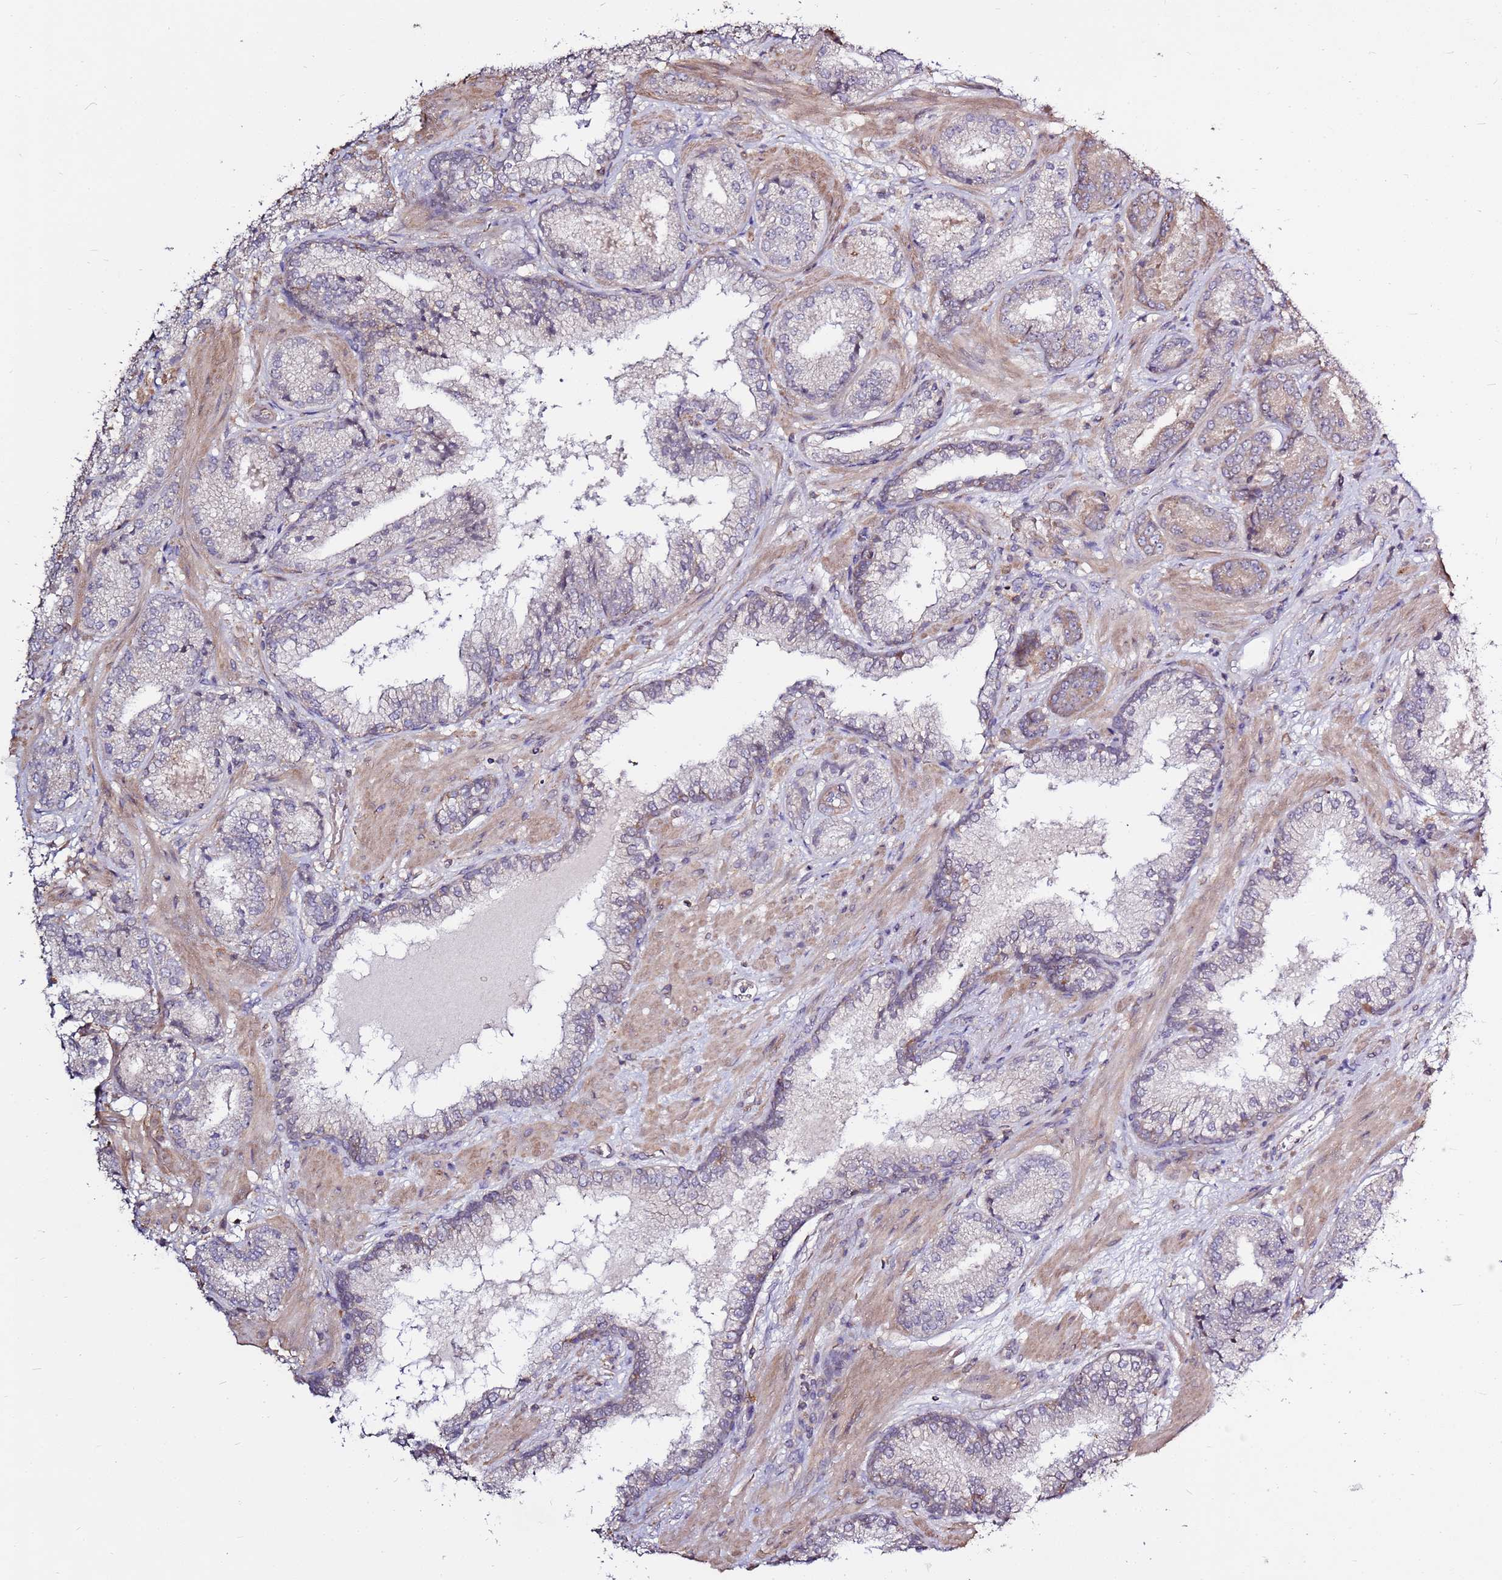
{"staining": {"intensity": "negative", "quantity": "none", "location": "none"}, "tissue": "prostate cancer", "cell_type": "Tumor cells", "image_type": "cancer", "snomed": [{"axis": "morphology", "description": "Adenocarcinoma, High grade"}, {"axis": "topography", "description": "Prostate"}], "caption": "Immunohistochemistry of adenocarcinoma (high-grade) (prostate) reveals no expression in tumor cells. (DAB immunohistochemistry (IHC) with hematoxylin counter stain).", "gene": "EVA1B", "patient": {"sex": "male", "age": 63}}